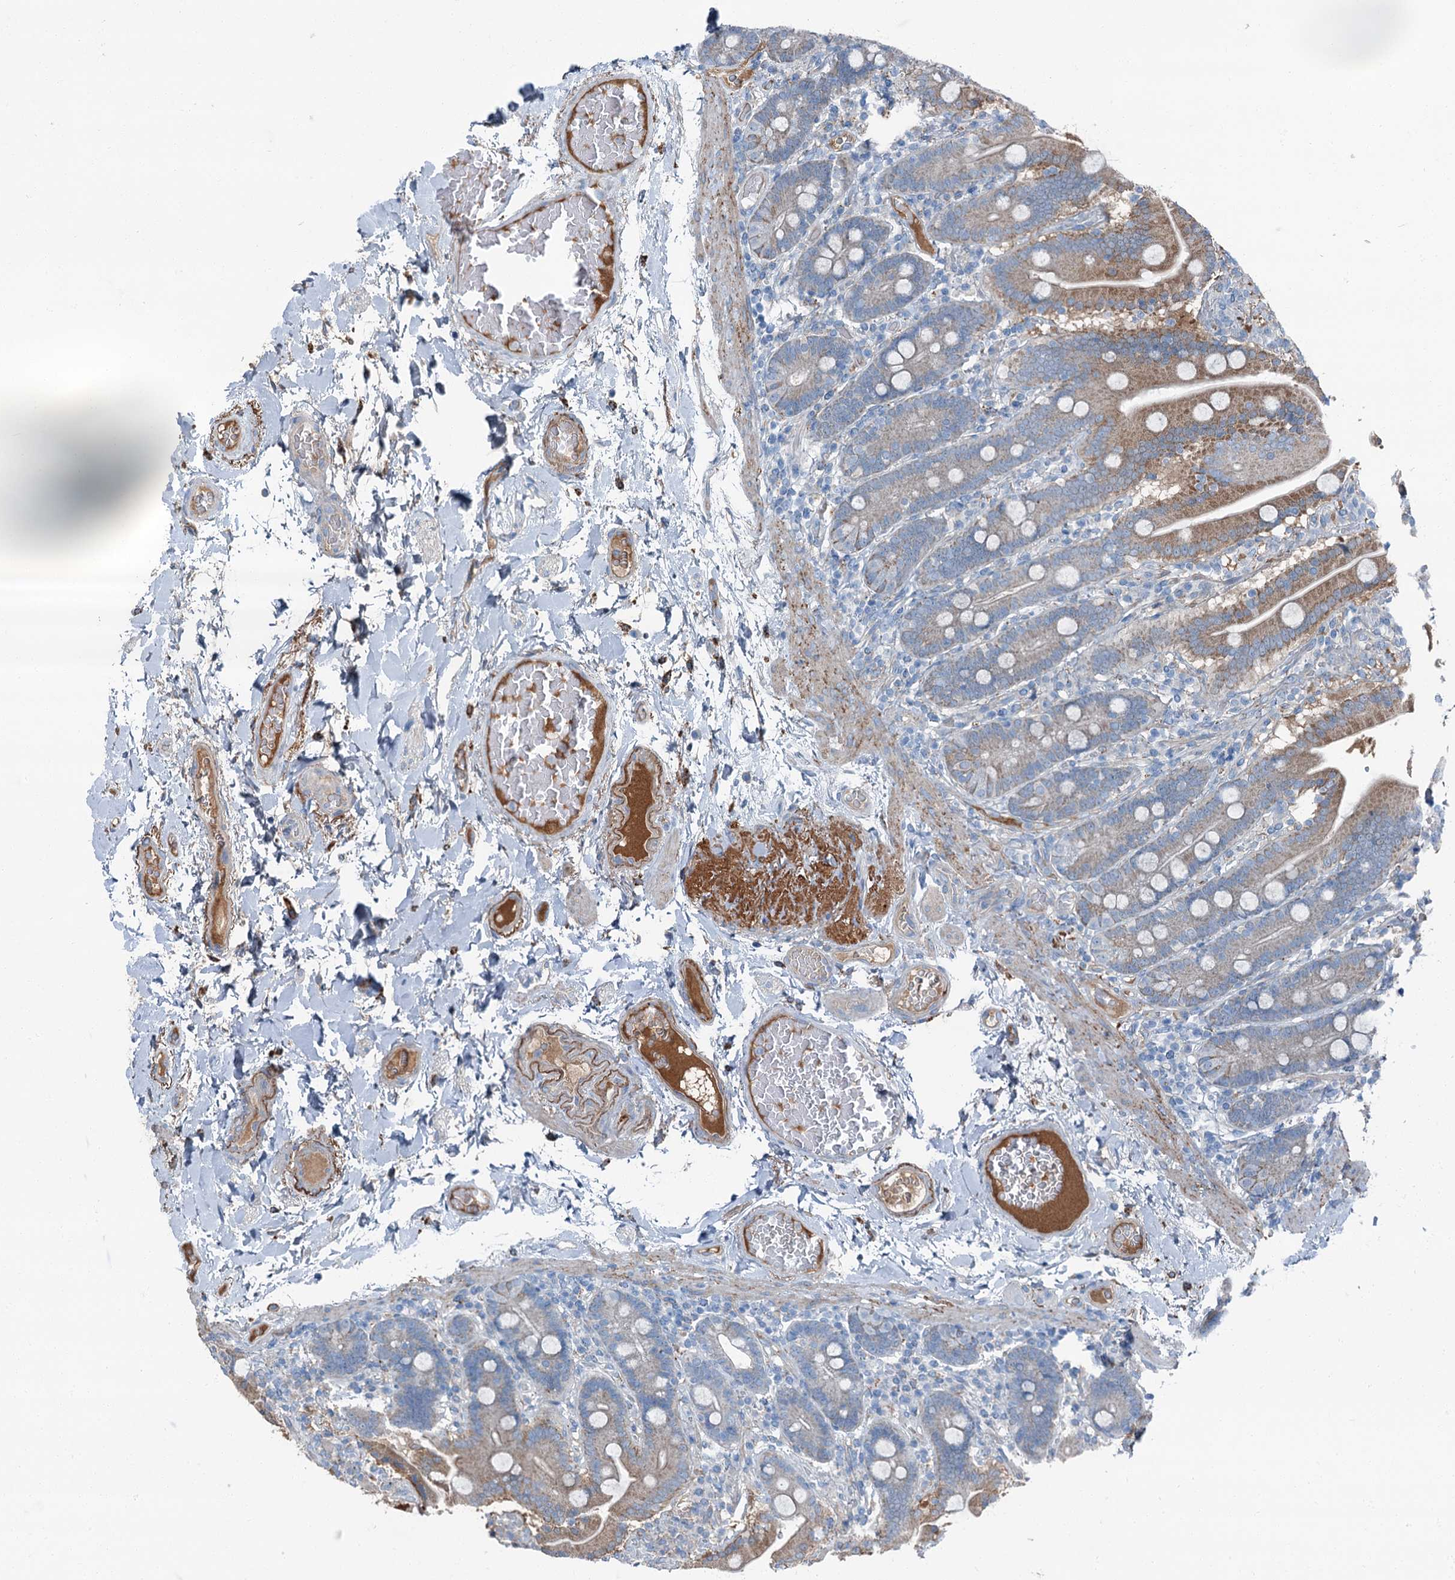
{"staining": {"intensity": "moderate", "quantity": "25%-75%", "location": "cytoplasmic/membranous"}, "tissue": "duodenum", "cell_type": "Glandular cells", "image_type": "normal", "snomed": [{"axis": "morphology", "description": "Normal tissue, NOS"}, {"axis": "topography", "description": "Duodenum"}], "caption": "Moderate cytoplasmic/membranous staining is seen in approximately 25%-75% of glandular cells in benign duodenum. The staining was performed using DAB (3,3'-diaminobenzidine) to visualize the protein expression in brown, while the nuclei were stained in blue with hematoxylin (Magnification: 20x).", "gene": "AXL", "patient": {"sex": "male", "age": 55}}